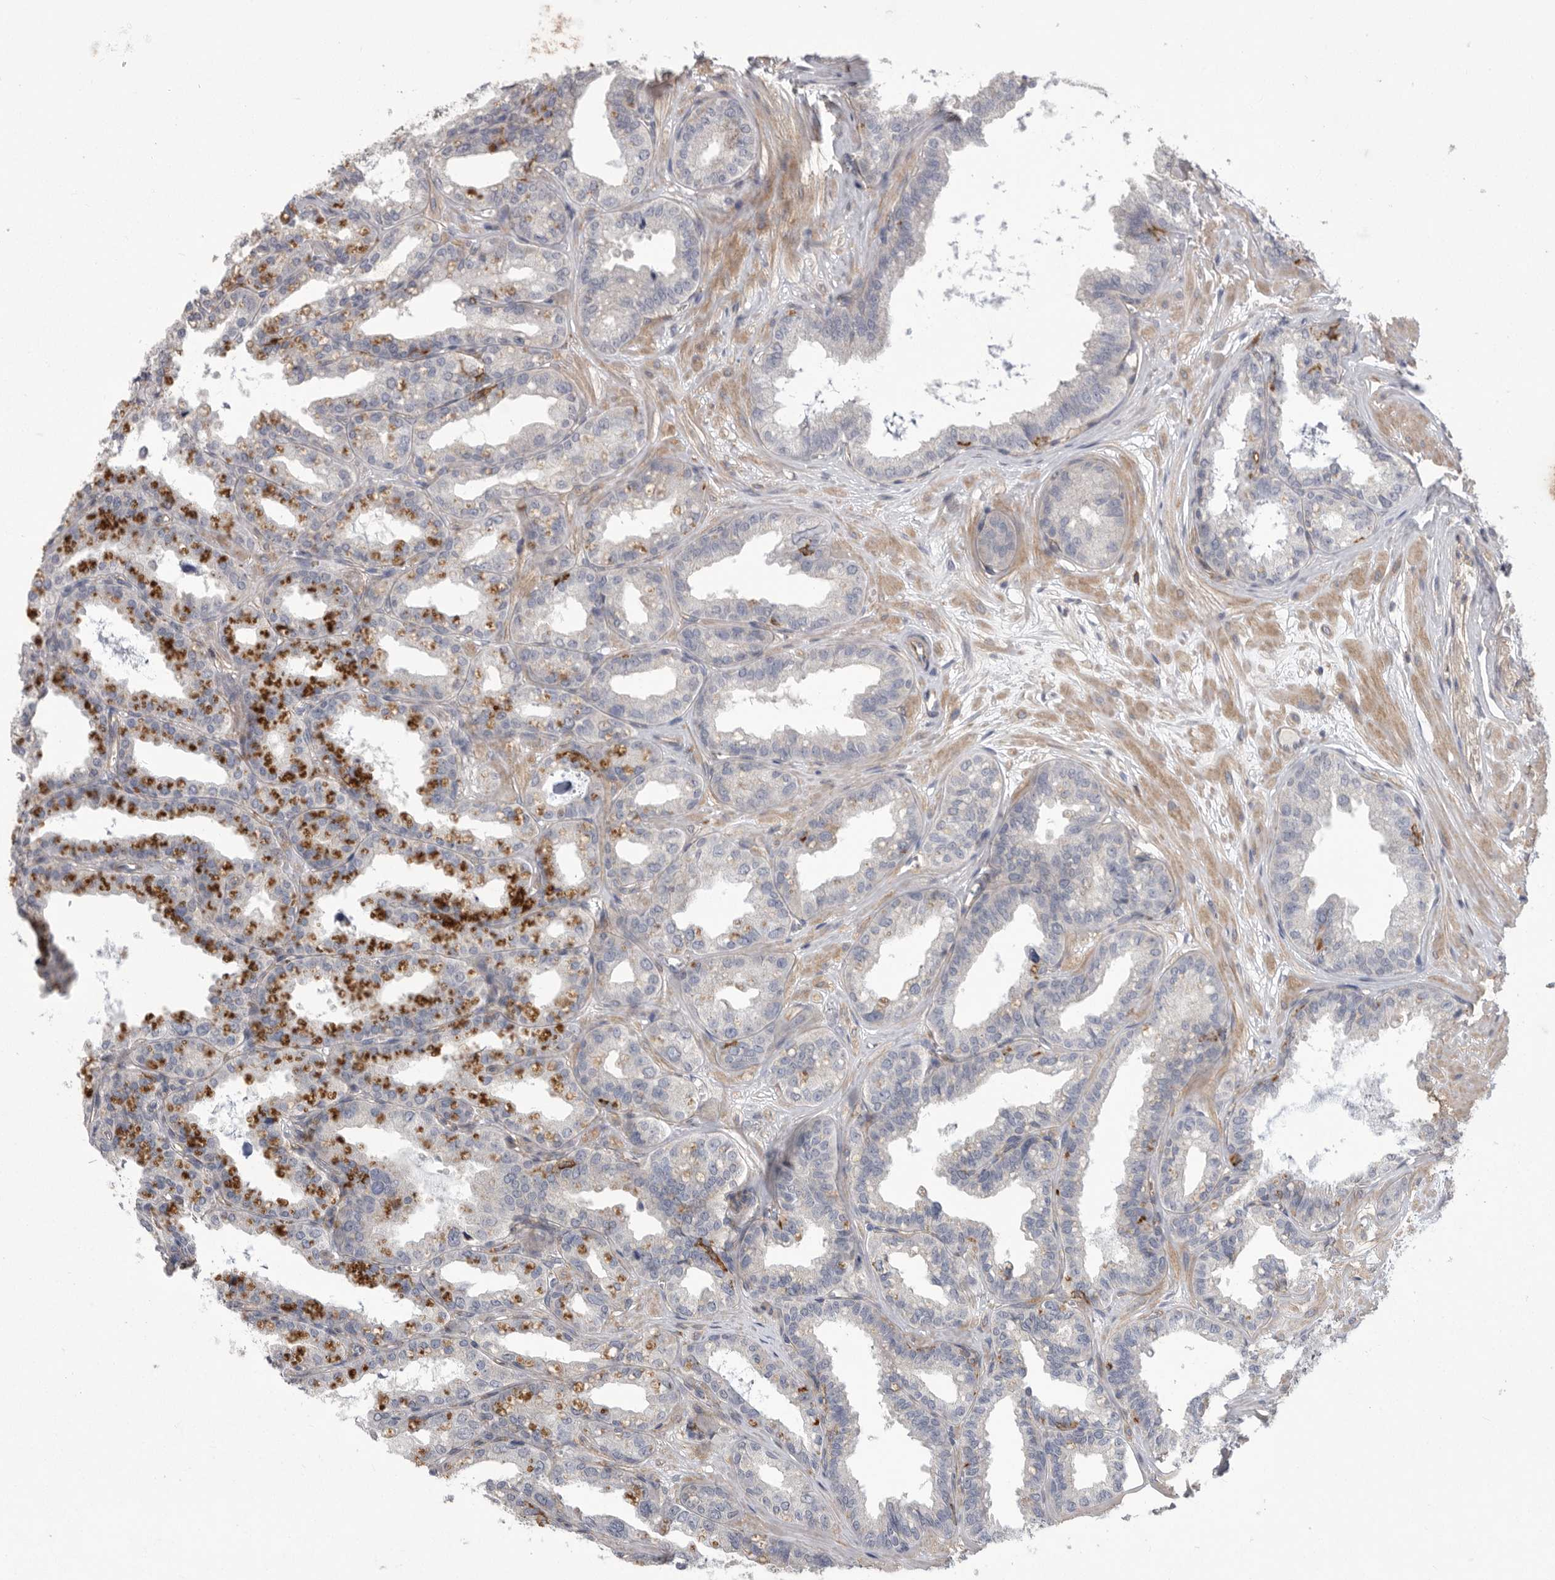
{"staining": {"intensity": "negative", "quantity": "none", "location": "none"}, "tissue": "seminal vesicle", "cell_type": "Glandular cells", "image_type": "normal", "snomed": [{"axis": "morphology", "description": "Normal tissue, NOS"}, {"axis": "topography", "description": "Prostate"}, {"axis": "topography", "description": "Seminal veicle"}], "caption": "DAB immunohistochemical staining of unremarkable seminal vesicle reveals no significant staining in glandular cells.", "gene": "SIGLEC10", "patient": {"sex": "male", "age": 51}}